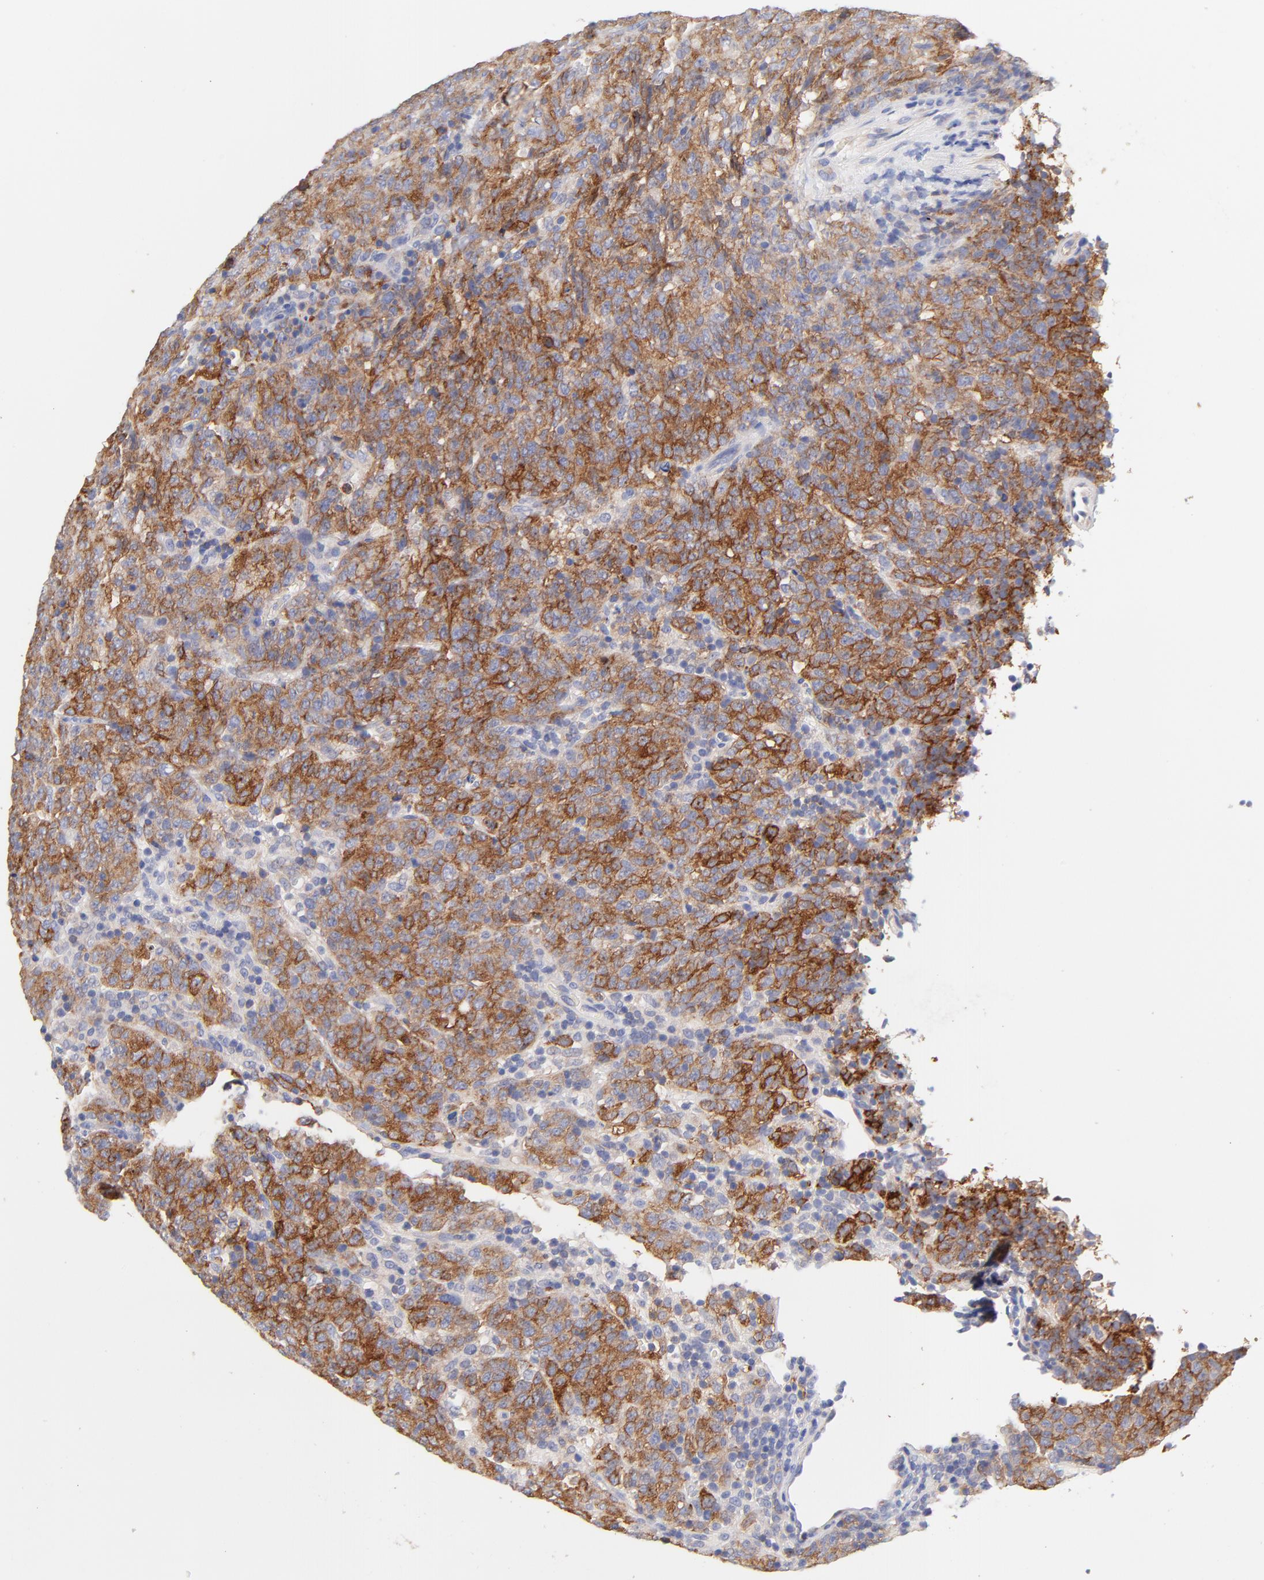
{"staining": {"intensity": "strong", "quantity": "25%-75%", "location": "cytoplasmic/membranous"}, "tissue": "lymphoma", "cell_type": "Tumor cells", "image_type": "cancer", "snomed": [{"axis": "morphology", "description": "Malignant lymphoma, non-Hodgkin's type, High grade"}, {"axis": "topography", "description": "Tonsil"}], "caption": "Immunohistochemistry photomicrograph of lymphoma stained for a protein (brown), which shows high levels of strong cytoplasmic/membranous staining in approximately 25%-75% of tumor cells.", "gene": "TNFRSF13C", "patient": {"sex": "female", "age": 36}}